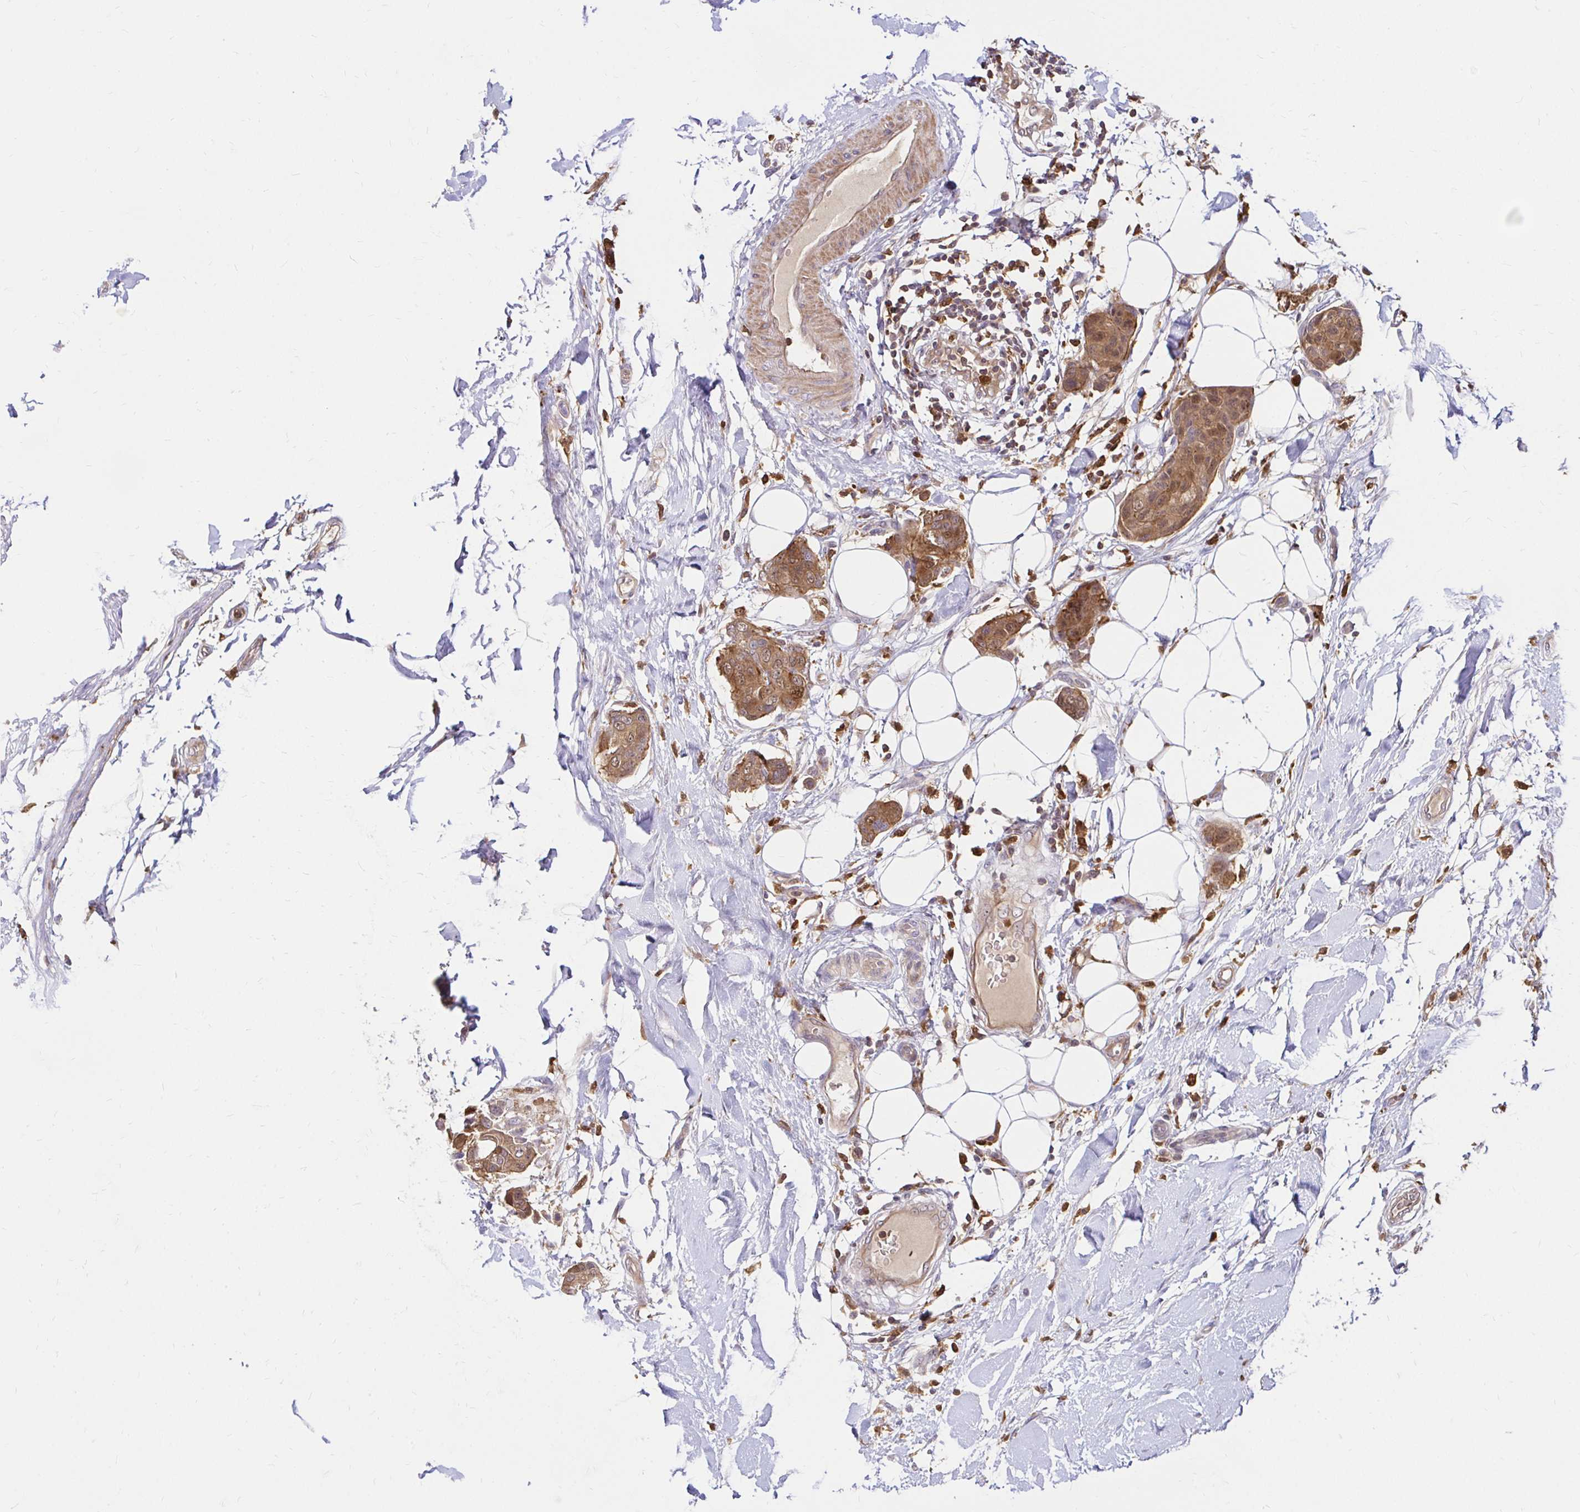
{"staining": {"intensity": "moderate", "quantity": ">75%", "location": "cytoplasmic/membranous"}, "tissue": "breast cancer", "cell_type": "Tumor cells", "image_type": "cancer", "snomed": [{"axis": "morphology", "description": "Duct carcinoma"}, {"axis": "topography", "description": "Breast"}, {"axis": "topography", "description": "Lymph node"}], "caption": "Immunohistochemical staining of infiltrating ductal carcinoma (breast) displays medium levels of moderate cytoplasmic/membranous protein staining in approximately >75% of tumor cells.", "gene": "PYCARD", "patient": {"sex": "female", "age": 80}}